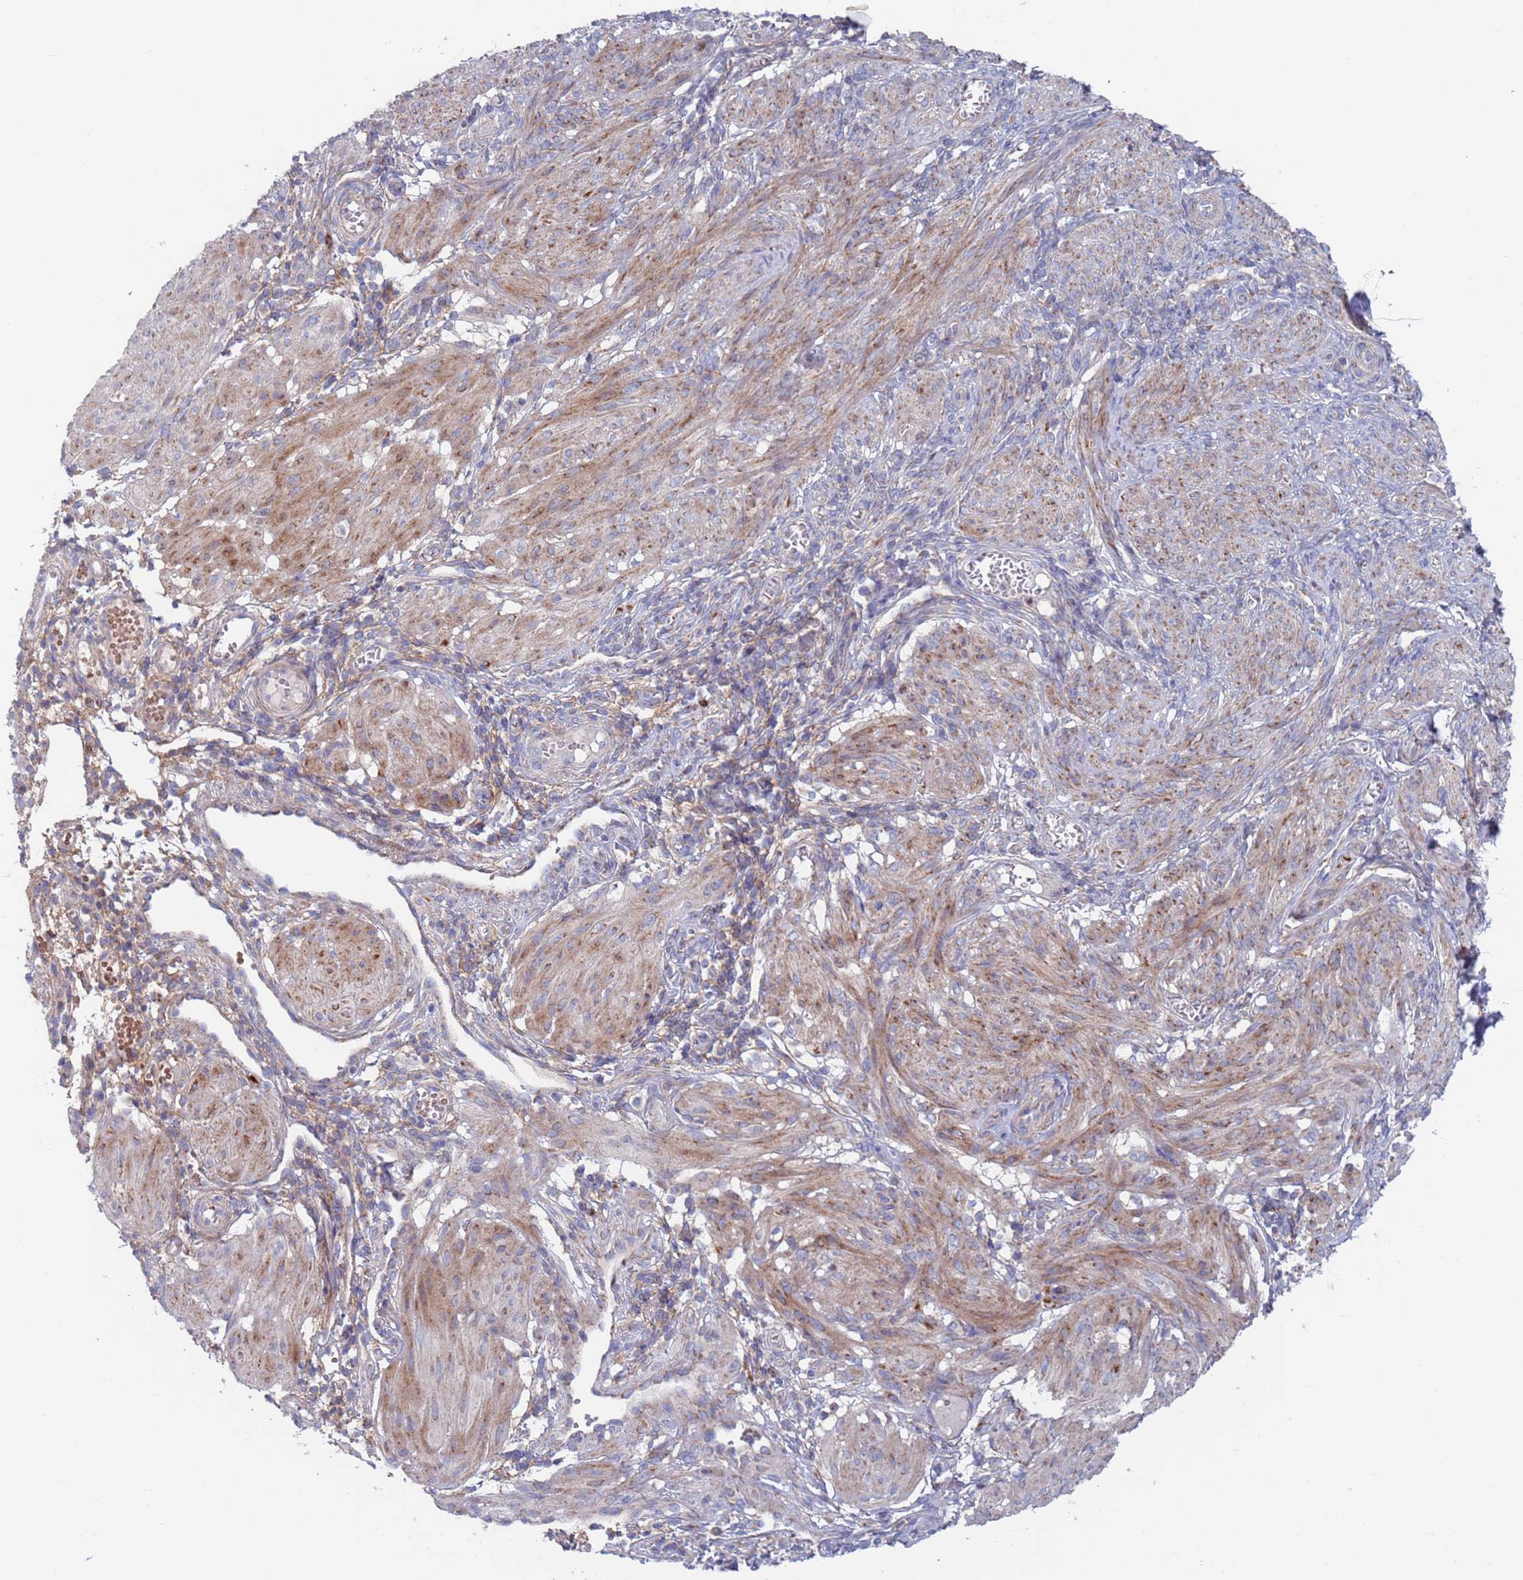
{"staining": {"intensity": "moderate", "quantity": ">75%", "location": "cytoplasmic/membranous"}, "tissue": "smooth muscle", "cell_type": "Smooth muscle cells", "image_type": "normal", "snomed": [{"axis": "morphology", "description": "Normal tissue, NOS"}, {"axis": "topography", "description": "Smooth muscle"}], "caption": "Smooth muscle cells exhibit medium levels of moderate cytoplasmic/membranous staining in approximately >75% of cells in unremarkable smooth muscle.", "gene": "CHCHD6", "patient": {"sex": "female", "age": 39}}